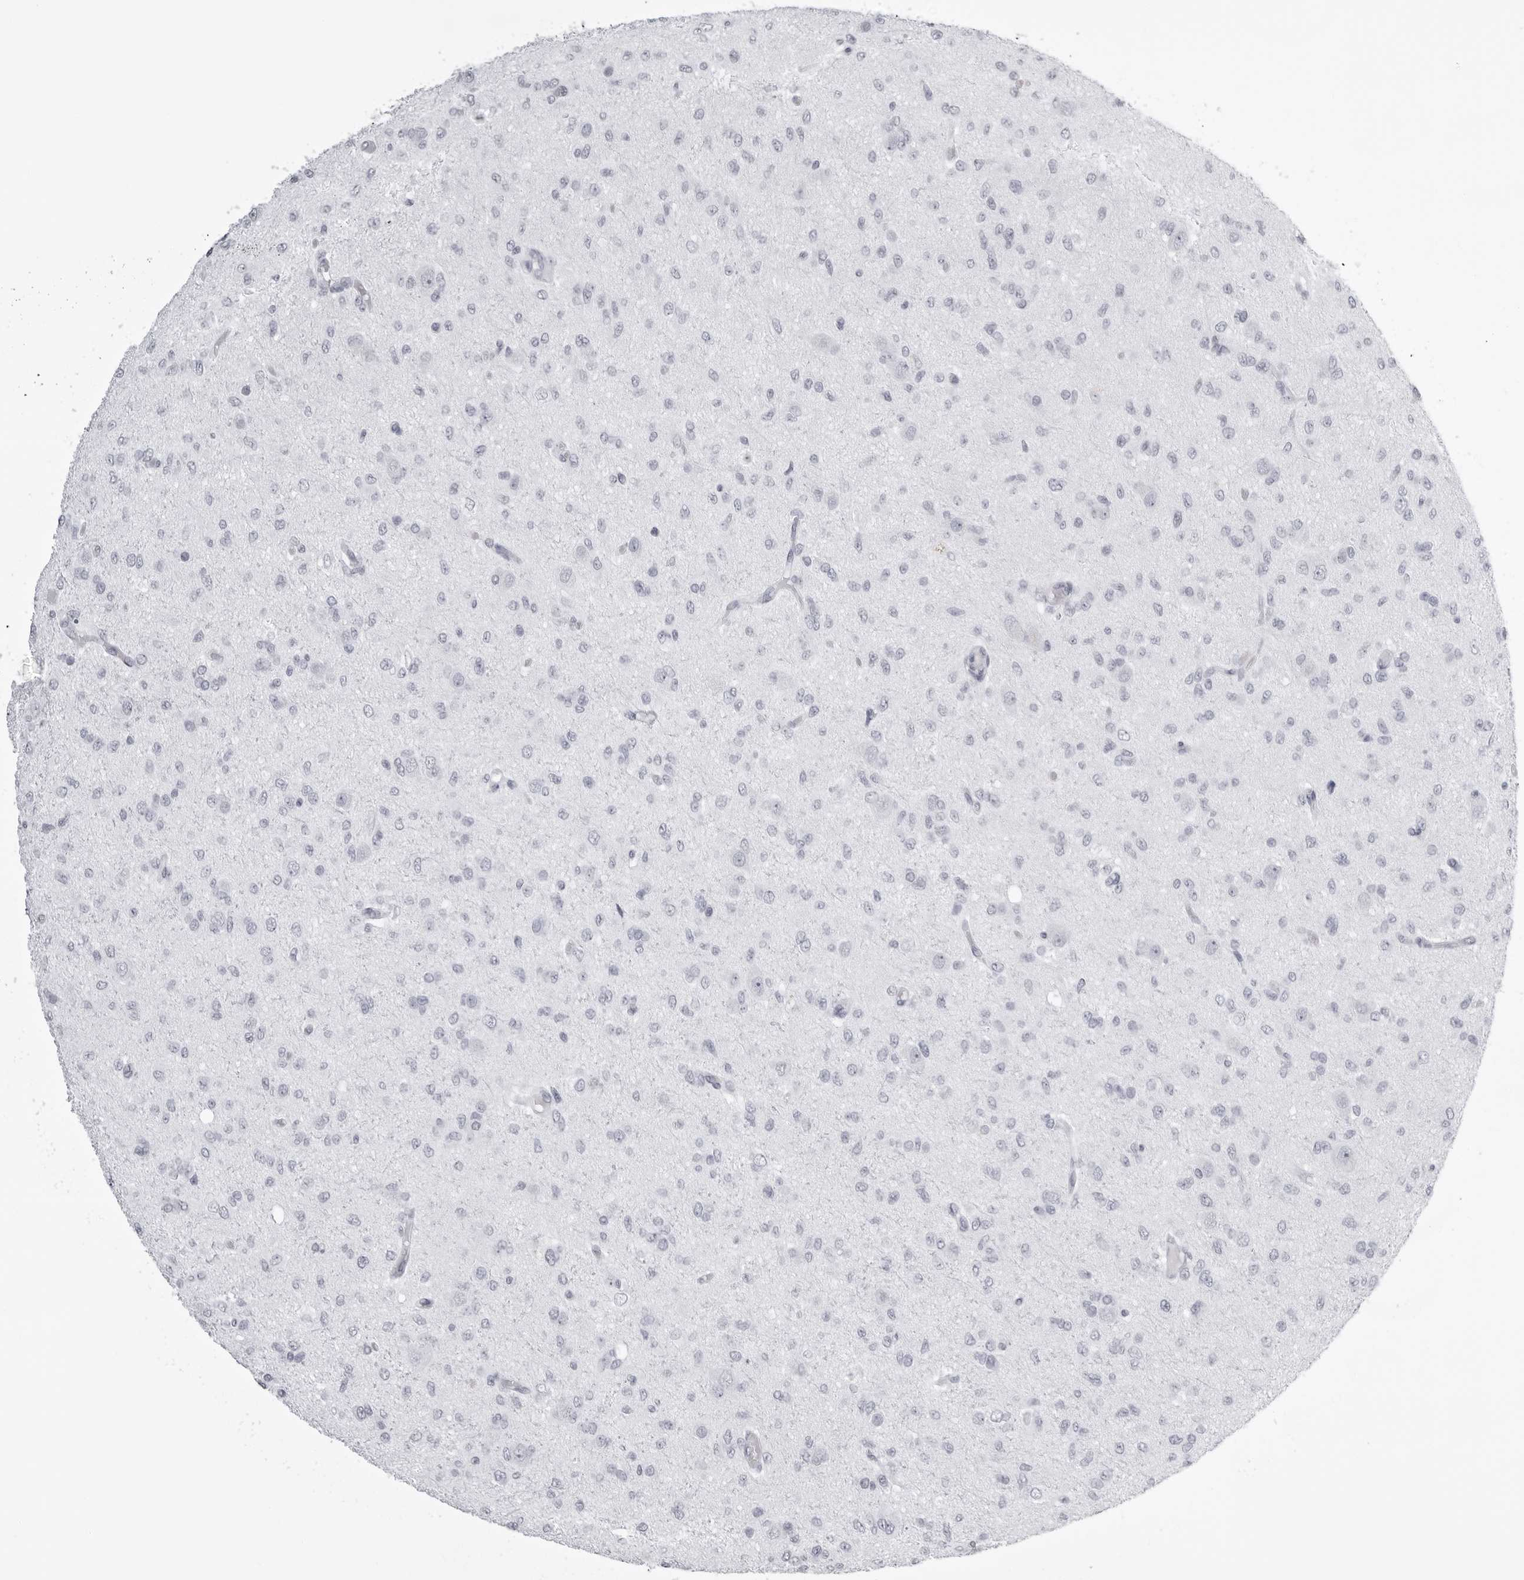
{"staining": {"intensity": "negative", "quantity": "none", "location": "none"}, "tissue": "glioma", "cell_type": "Tumor cells", "image_type": "cancer", "snomed": [{"axis": "morphology", "description": "Glioma, malignant, High grade"}, {"axis": "topography", "description": "Brain"}], "caption": "Tumor cells show no significant protein expression in high-grade glioma (malignant).", "gene": "UROD", "patient": {"sex": "female", "age": 59}}